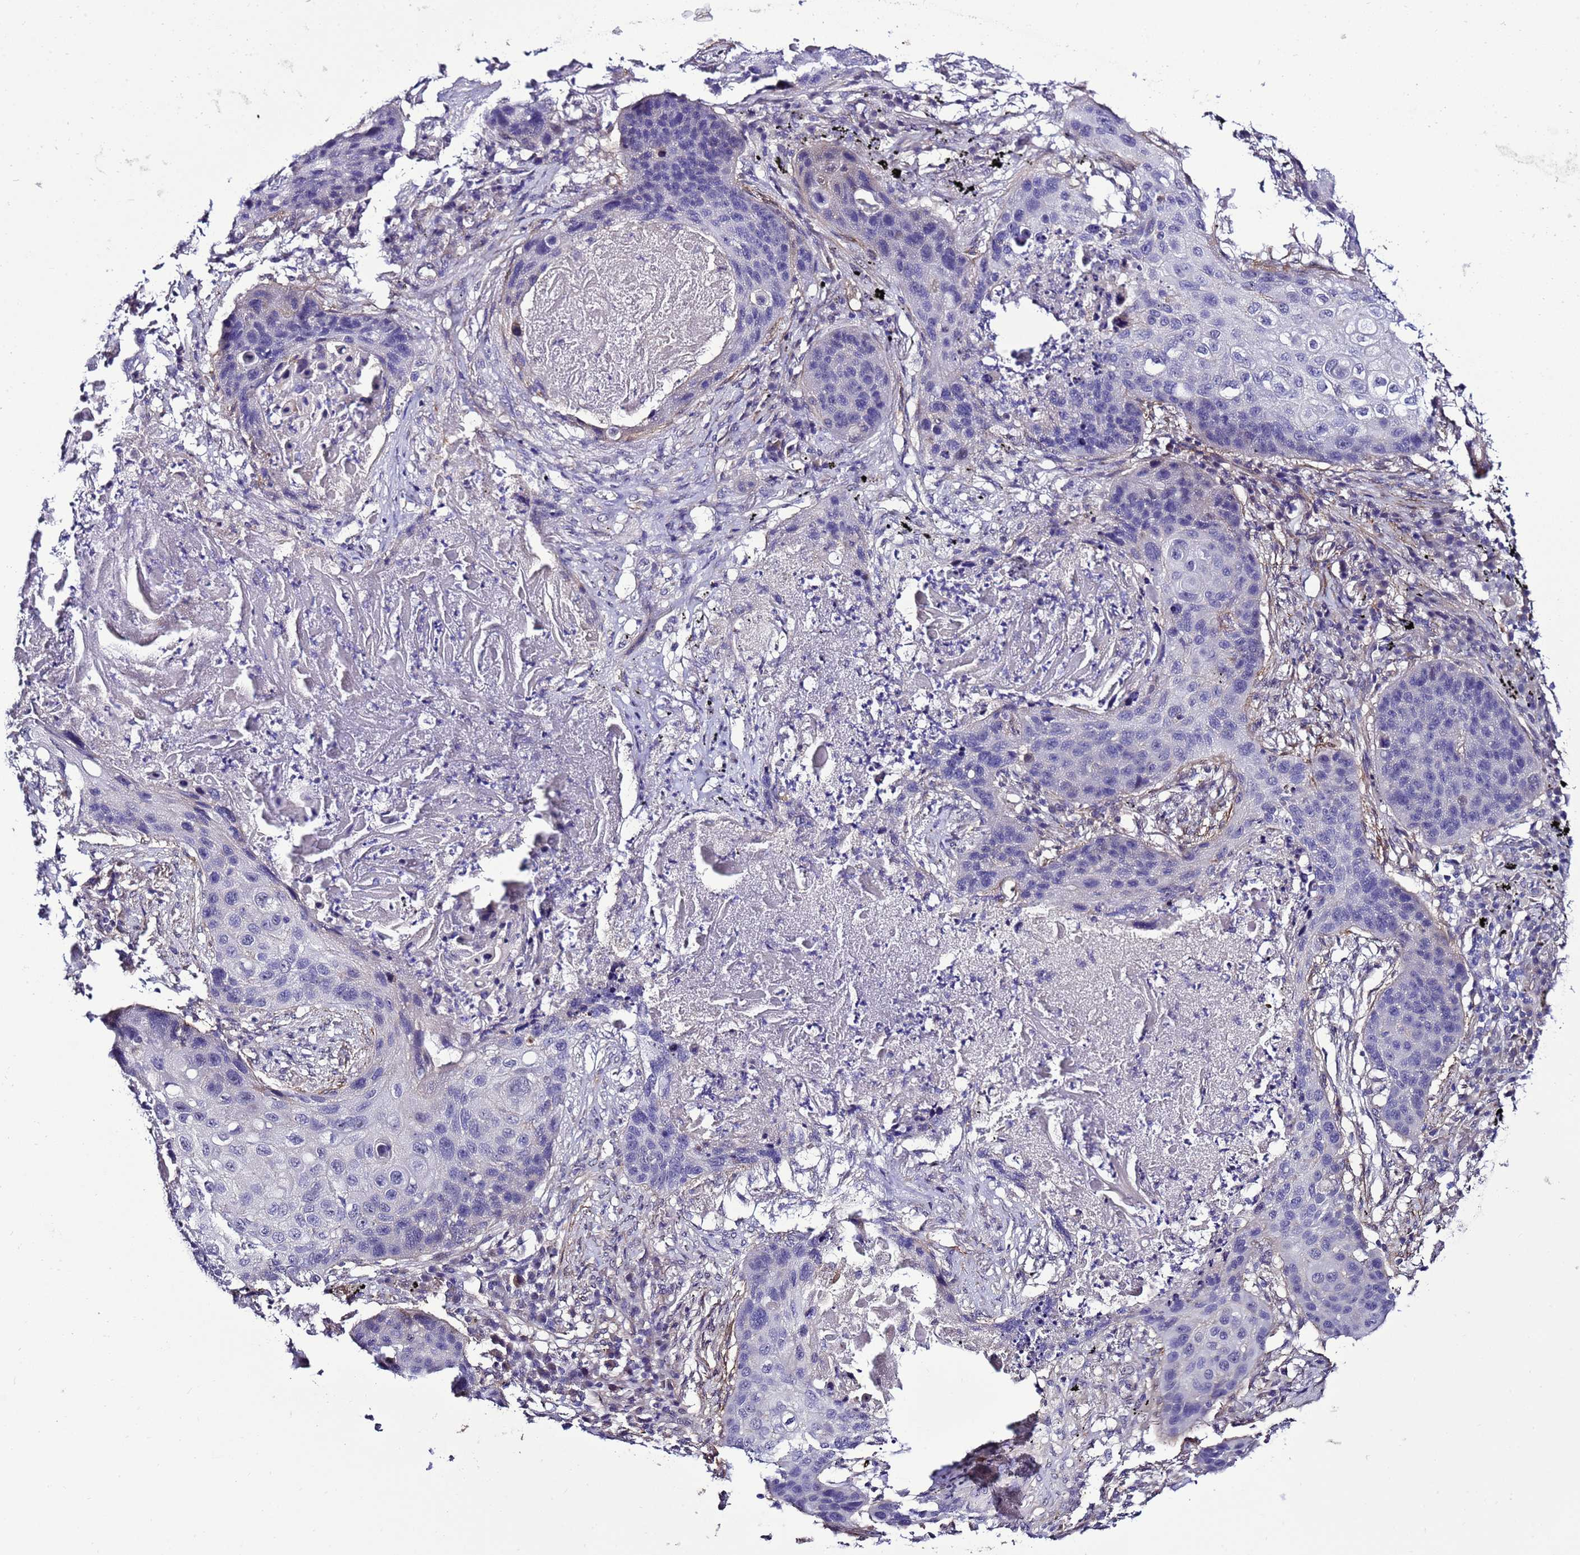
{"staining": {"intensity": "negative", "quantity": "none", "location": "none"}, "tissue": "lung cancer", "cell_type": "Tumor cells", "image_type": "cancer", "snomed": [{"axis": "morphology", "description": "Squamous cell carcinoma, NOS"}, {"axis": "topography", "description": "Lung"}], "caption": "Immunohistochemistry (IHC) of human squamous cell carcinoma (lung) displays no expression in tumor cells.", "gene": "GZF1", "patient": {"sex": "female", "age": 63}}